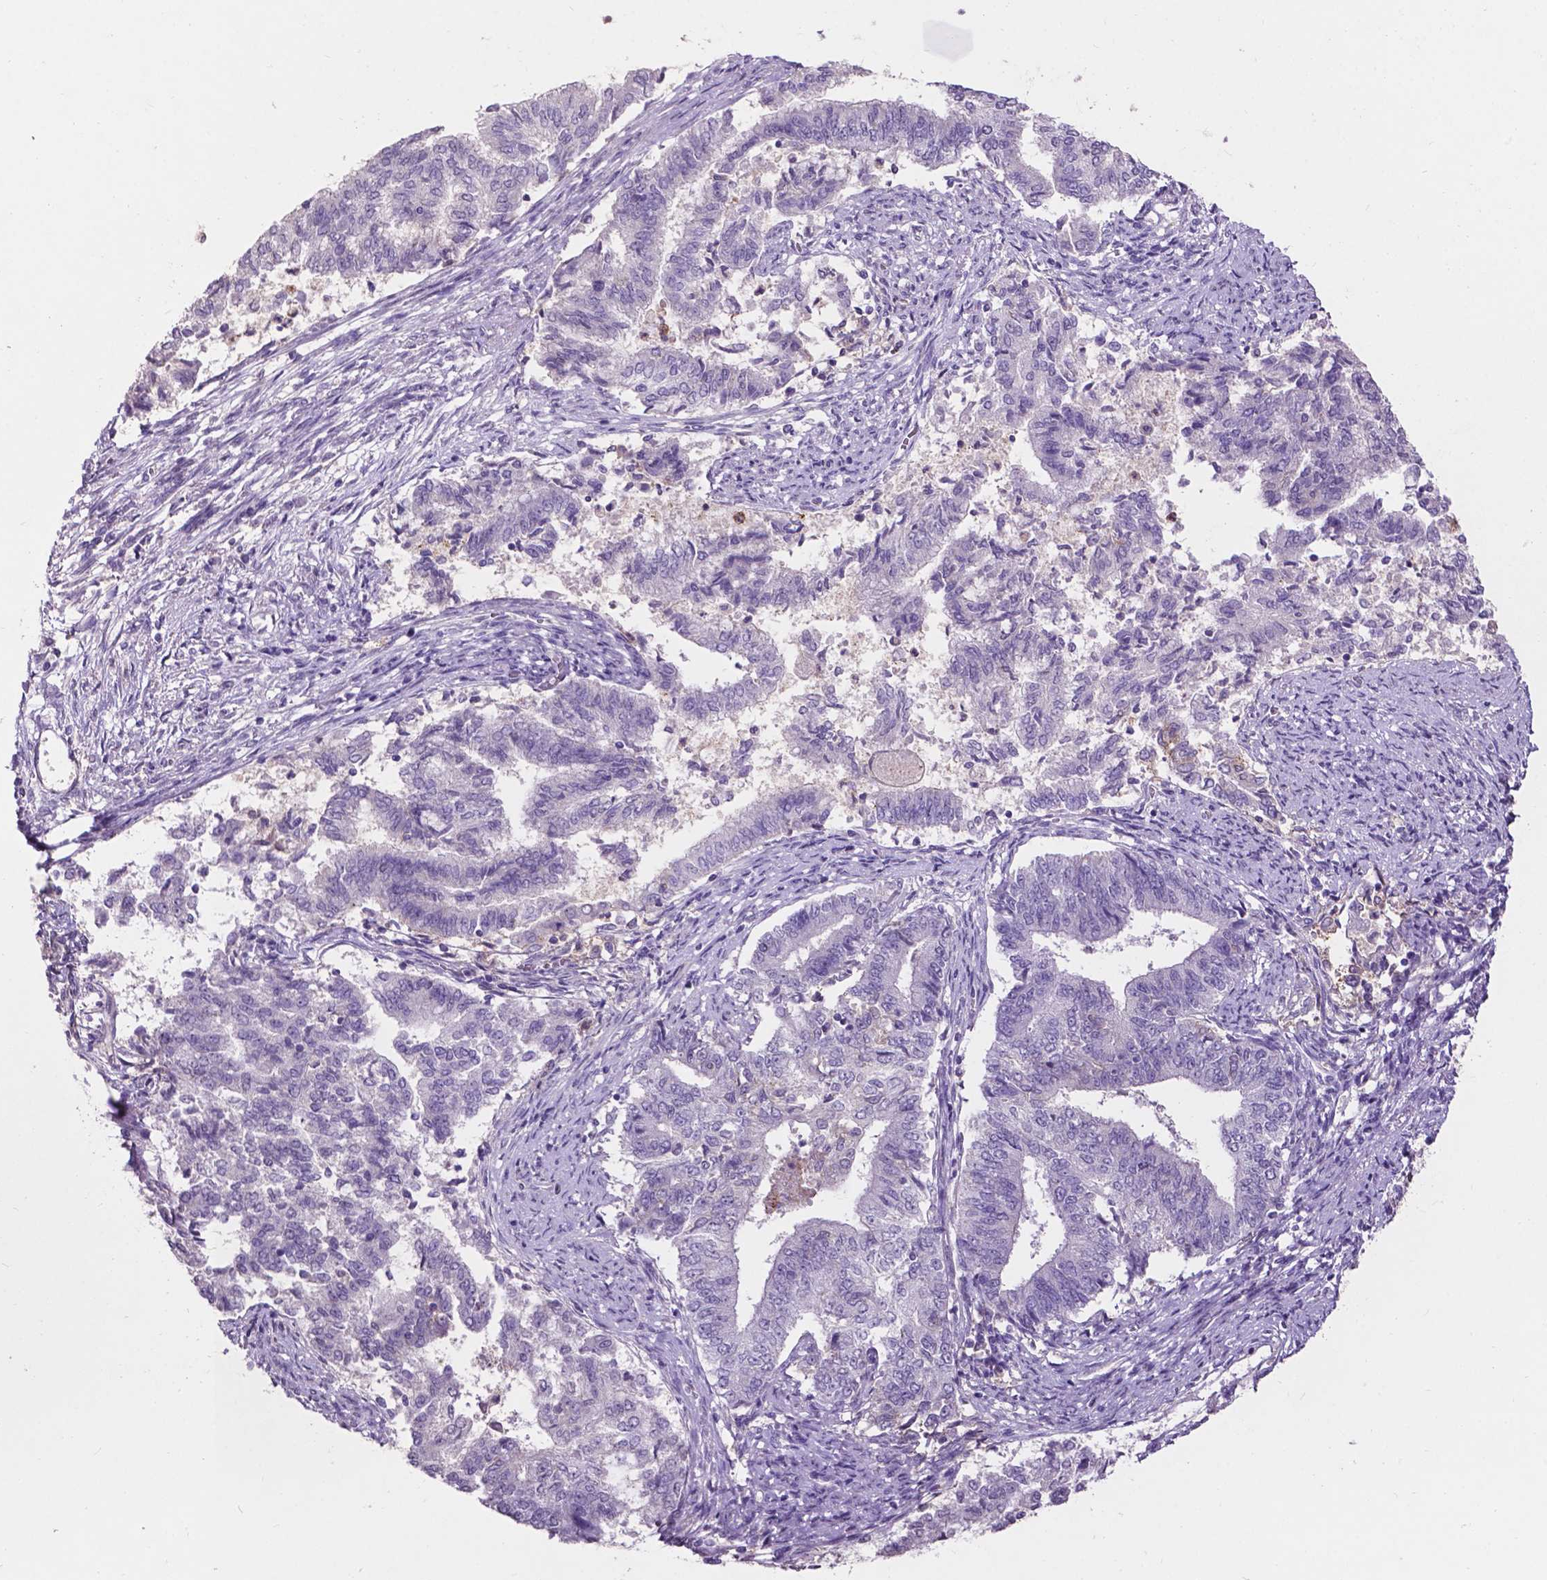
{"staining": {"intensity": "negative", "quantity": "none", "location": "none"}, "tissue": "endometrial cancer", "cell_type": "Tumor cells", "image_type": "cancer", "snomed": [{"axis": "morphology", "description": "Adenocarcinoma, NOS"}, {"axis": "topography", "description": "Endometrium"}], "caption": "Immunohistochemistry (IHC) histopathology image of neoplastic tissue: endometrial cancer (adenocarcinoma) stained with DAB shows no significant protein expression in tumor cells.", "gene": "PLSCR1", "patient": {"sex": "female", "age": 65}}